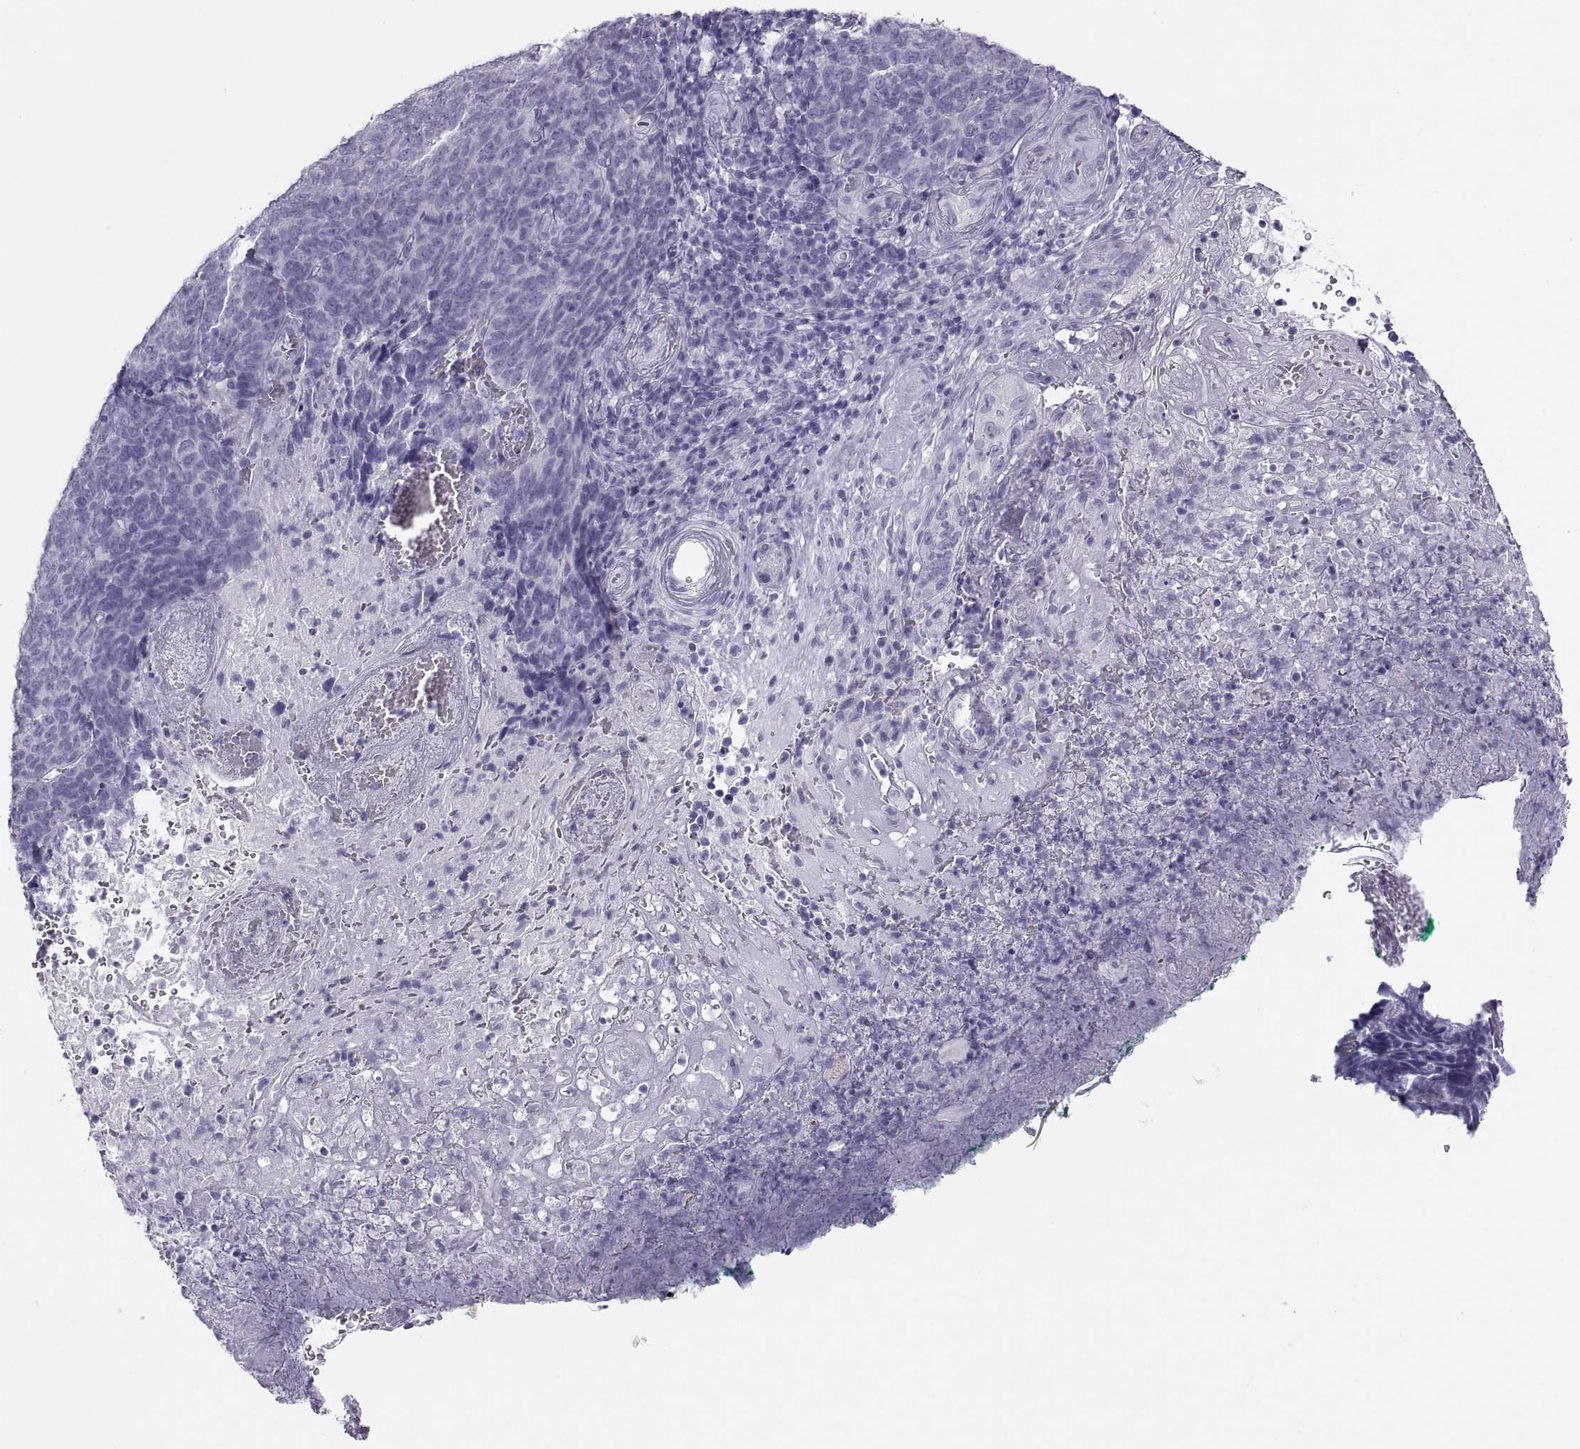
{"staining": {"intensity": "negative", "quantity": "none", "location": "none"}, "tissue": "skin cancer", "cell_type": "Tumor cells", "image_type": "cancer", "snomed": [{"axis": "morphology", "description": "Squamous cell carcinoma, NOS"}, {"axis": "topography", "description": "Skin"}, {"axis": "topography", "description": "Anal"}], "caption": "Tumor cells are negative for brown protein staining in skin squamous cell carcinoma.", "gene": "SEMG1", "patient": {"sex": "female", "age": 51}}